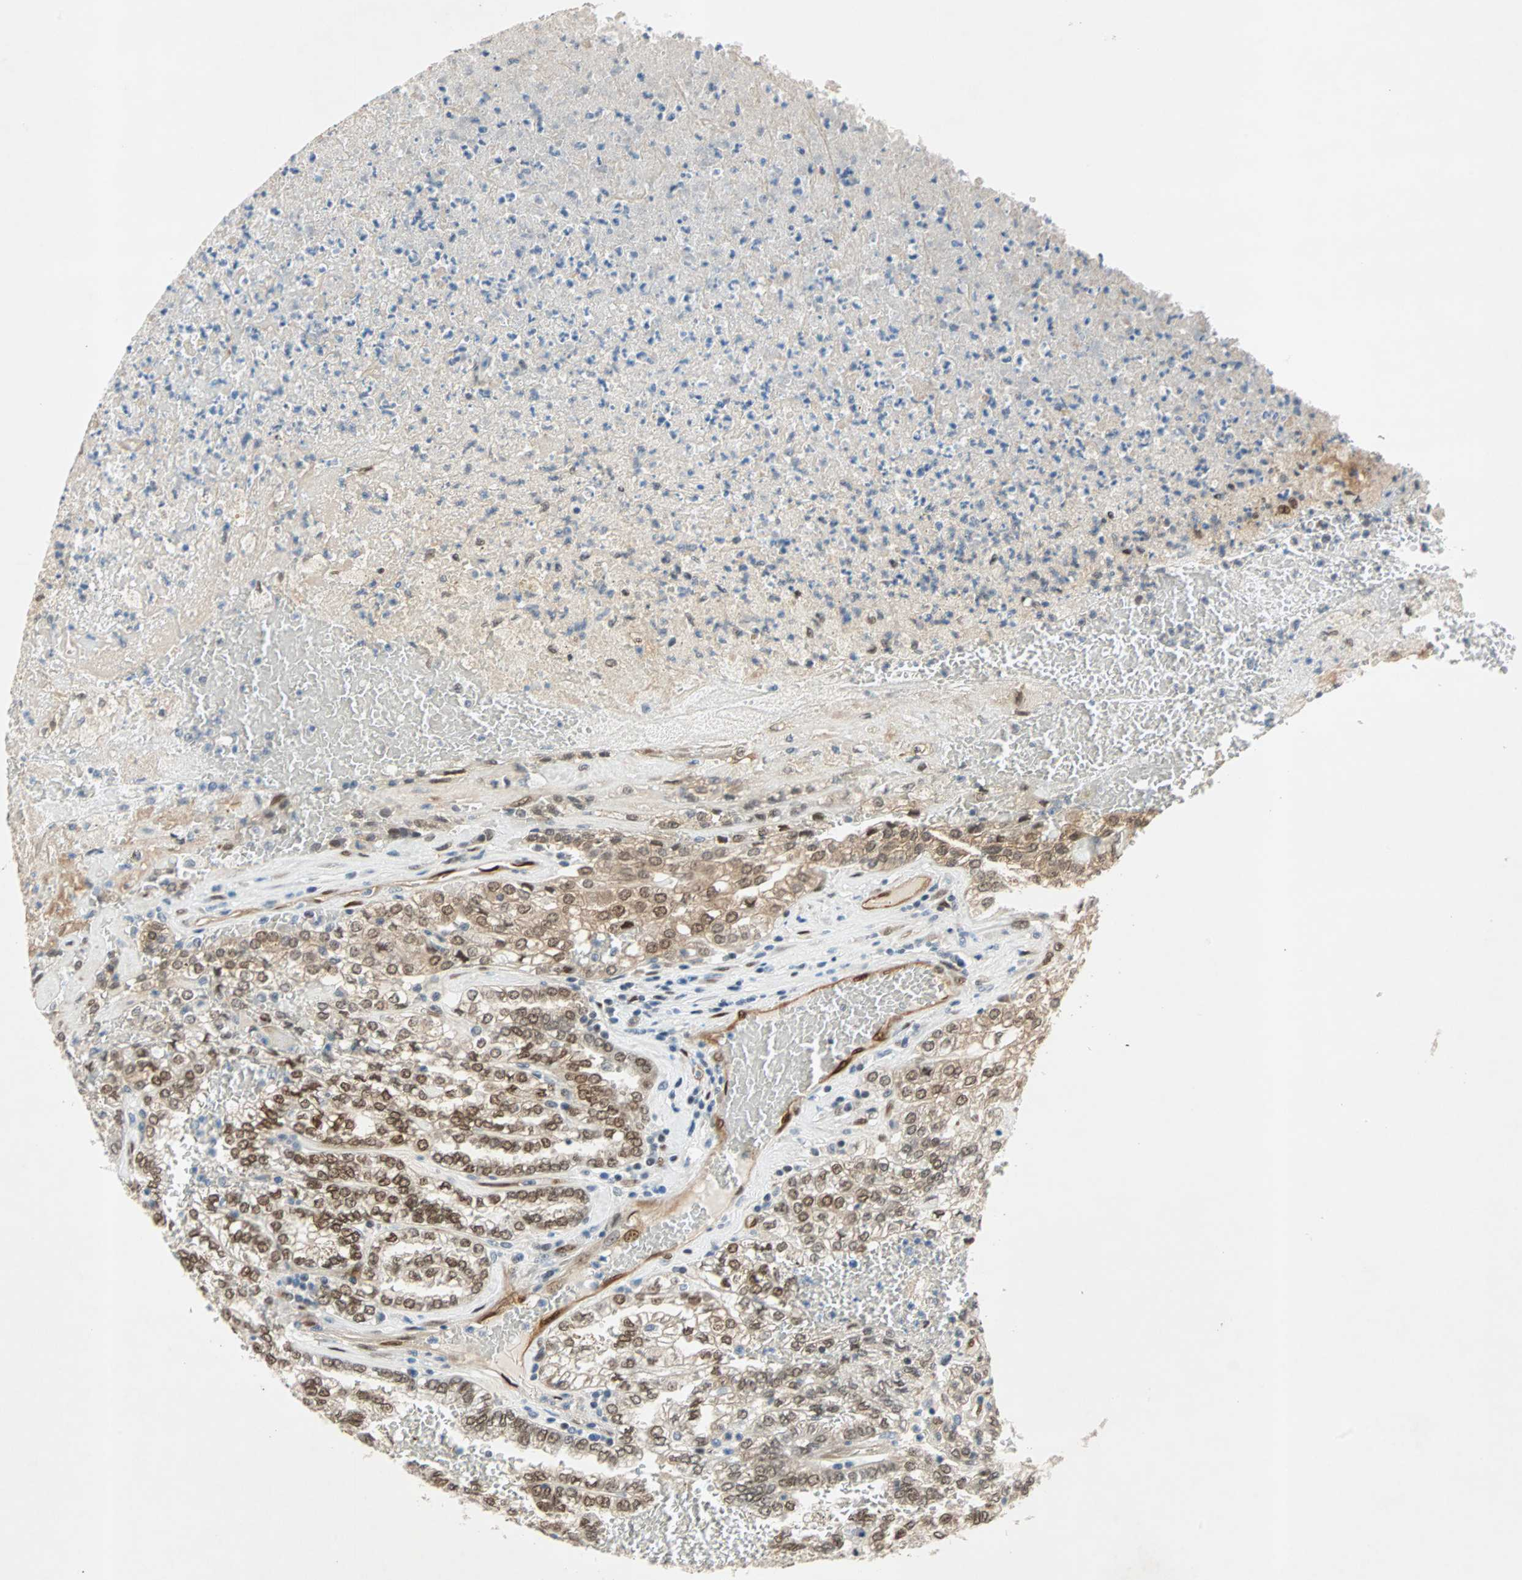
{"staining": {"intensity": "strong", "quantity": ">75%", "location": "cytoplasmic/membranous,nuclear"}, "tissue": "renal cancer", "cell_type": "Tumor cells", "image_type": "cancer", "snomed": [{"axis": "morphology", "description": "Inflammation, NOS"}, {"axis": "morphology", "description": "Adenocarcinoma, NOS"}, {"axis": "topography", "description": "Kidney"}], "caption": "A brown stain highlights strong cytoplasmic/membranous and nuclear staining of a protein in renal cancer (adenocarcinoma) tumor cells.", "gene": "WWTR1", "patient": {"sex": "male", "age": 68}}